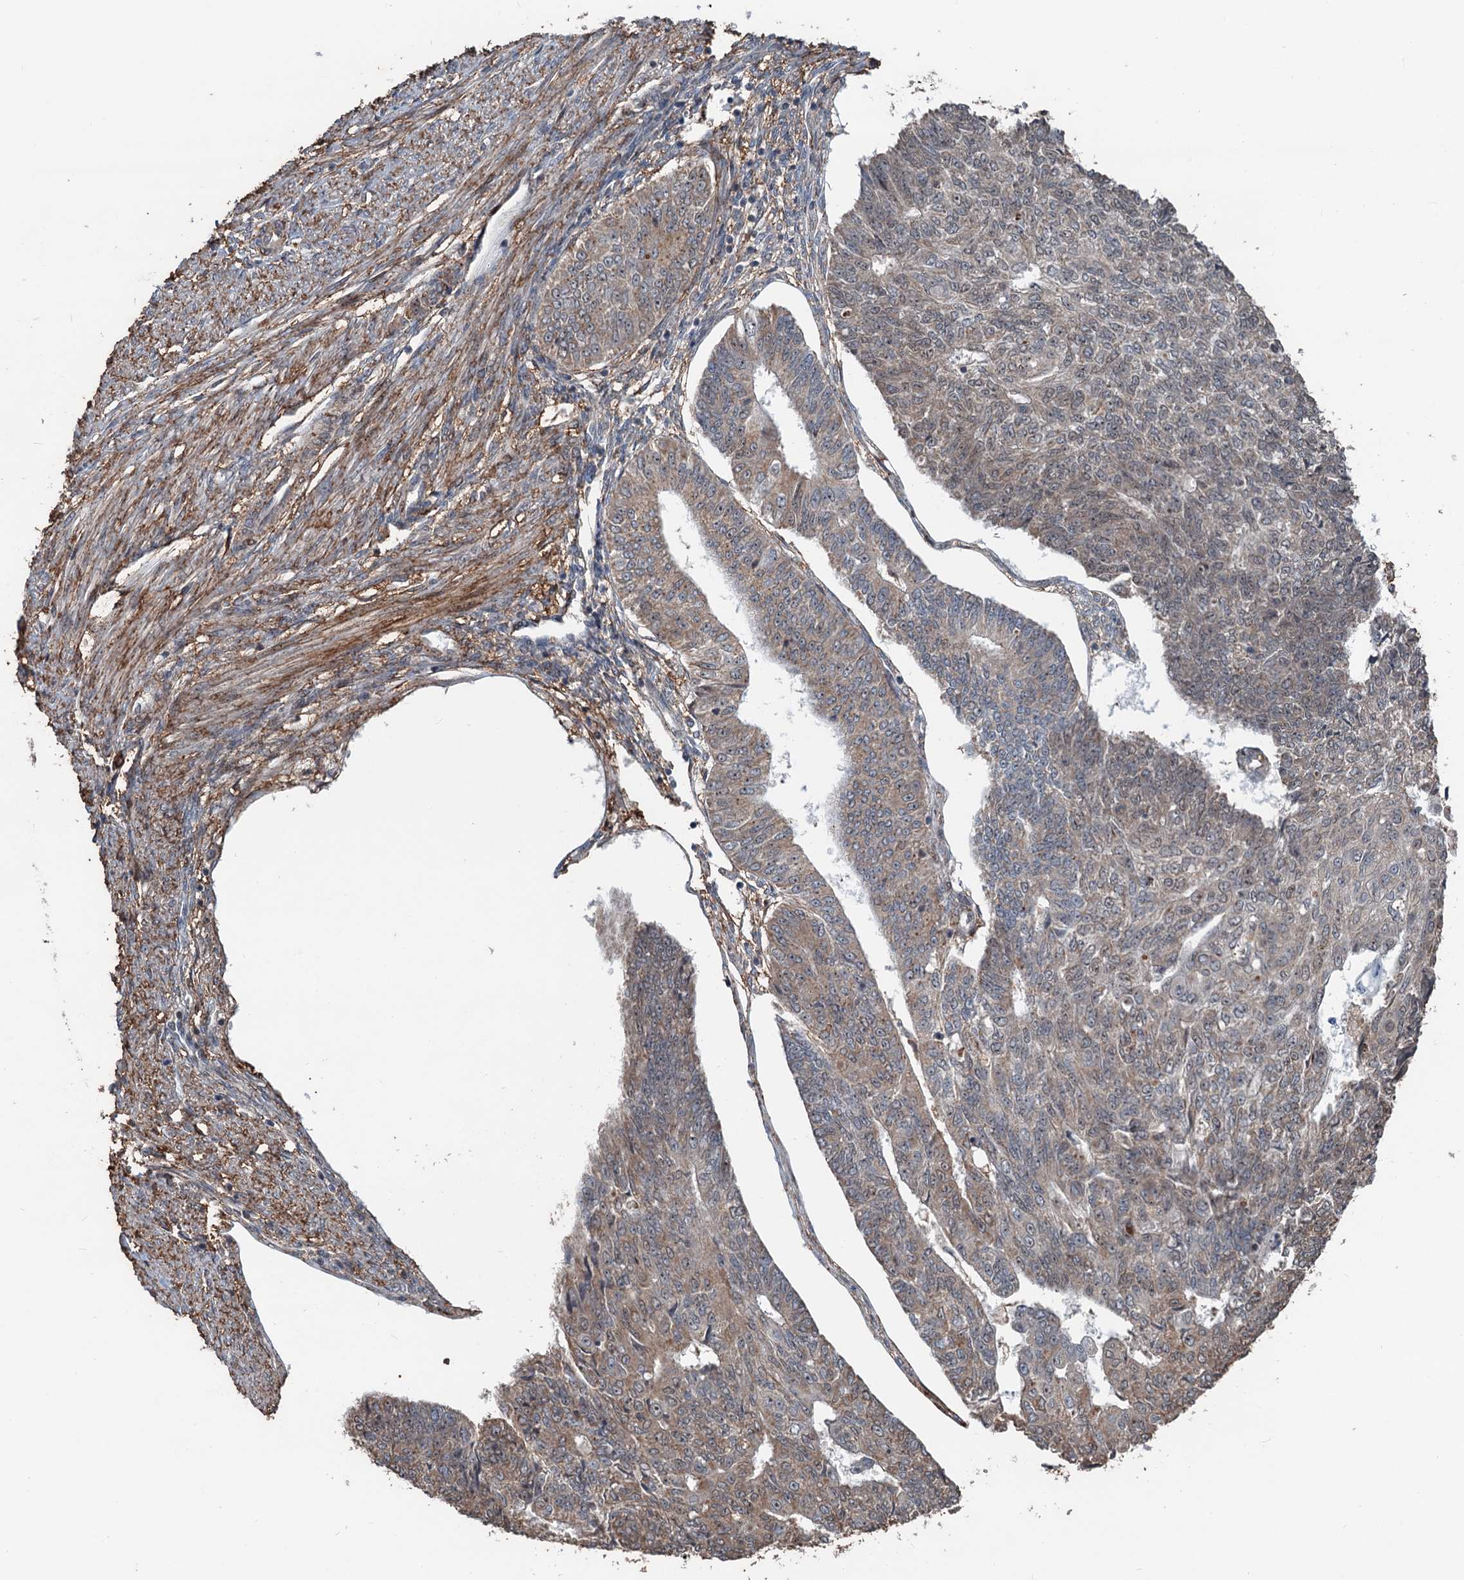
{"staining": {"intensity": "weak", "quantity": "25%-75%", "location": "cytoplasmic/membranous"}, "tissue": "endometrial cancer", "cell_type": "Tumor cells", "image_type": "cancer", "snomed": [{"axis": "morphology", "description": "Adenocarcinoma, NOS"}, {"axis": "topography", "description": "Endometrium"}], "caption": "Immunohistochemistry (IHC) histopathology image of neoplastic tissue: human adenocarcinoma (endometrial) stained using immunohistochemistry displays low levels of weak protein expression localized specifically in the cytoplasmic/membranous of tumor cells, appearing as a cytoplasmic/membranous brown color.", "gene": "TMA16", "patient": {"sex": "female", "age": 32}}